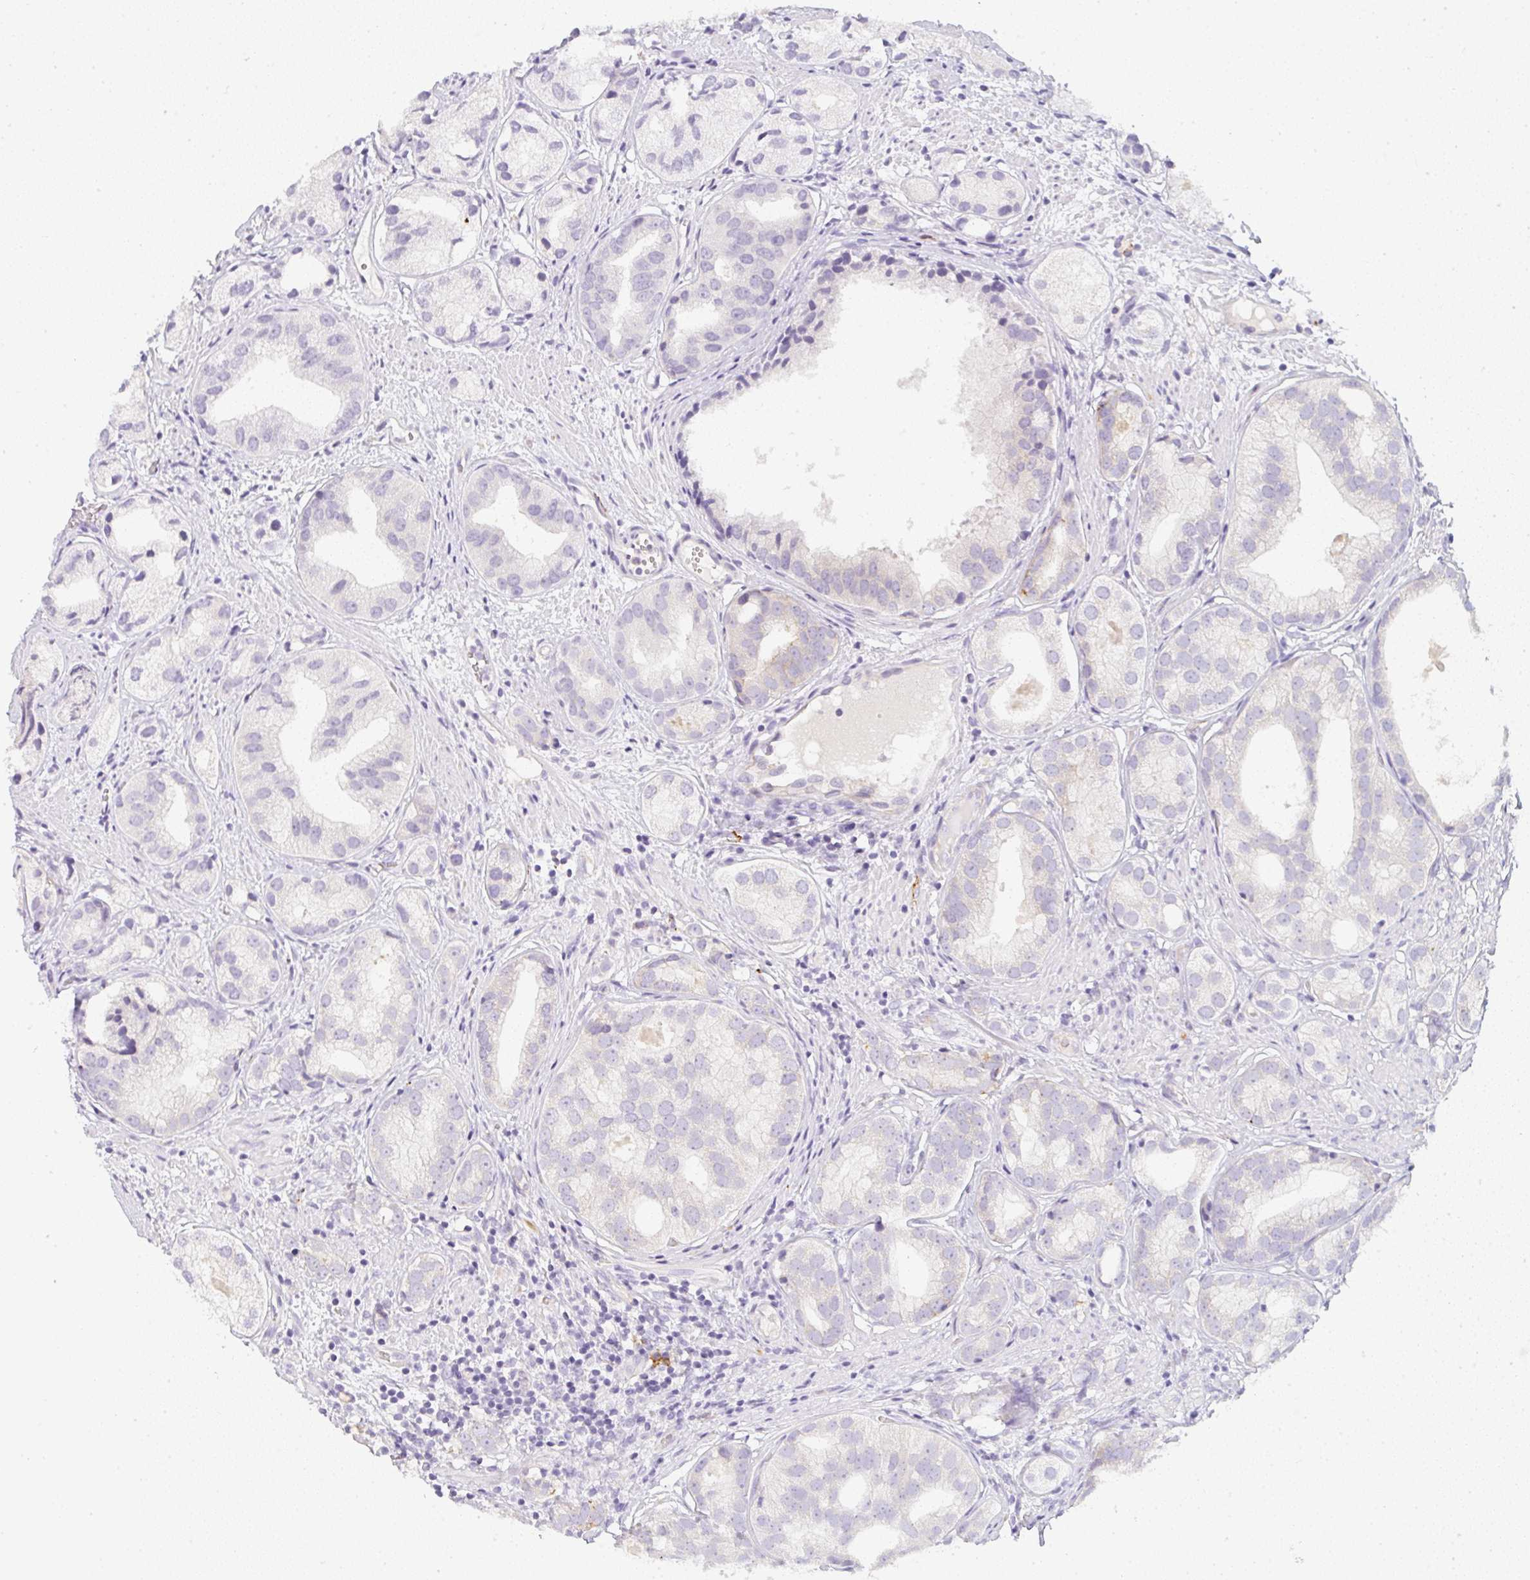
{"staining": {"intensity": "negative", "quantity": "none", "location": "none"}, "tissue": "prostate cancer", "cell_type": "Tumor cells", "image_type": "cancer", "snomed": [{"axis": "morphology", "description": "Adenocarcinoma, High grade"}, {"axis": "topography", "description": "Prostate"}], "caption": "The immunohistochemistry micrograph has no significant staining in tumor cells of high-grade adenocarcinoma (prostate) tissue.", "gene": "LPAR4", "patient": {"sex": "male", "age": 82}}